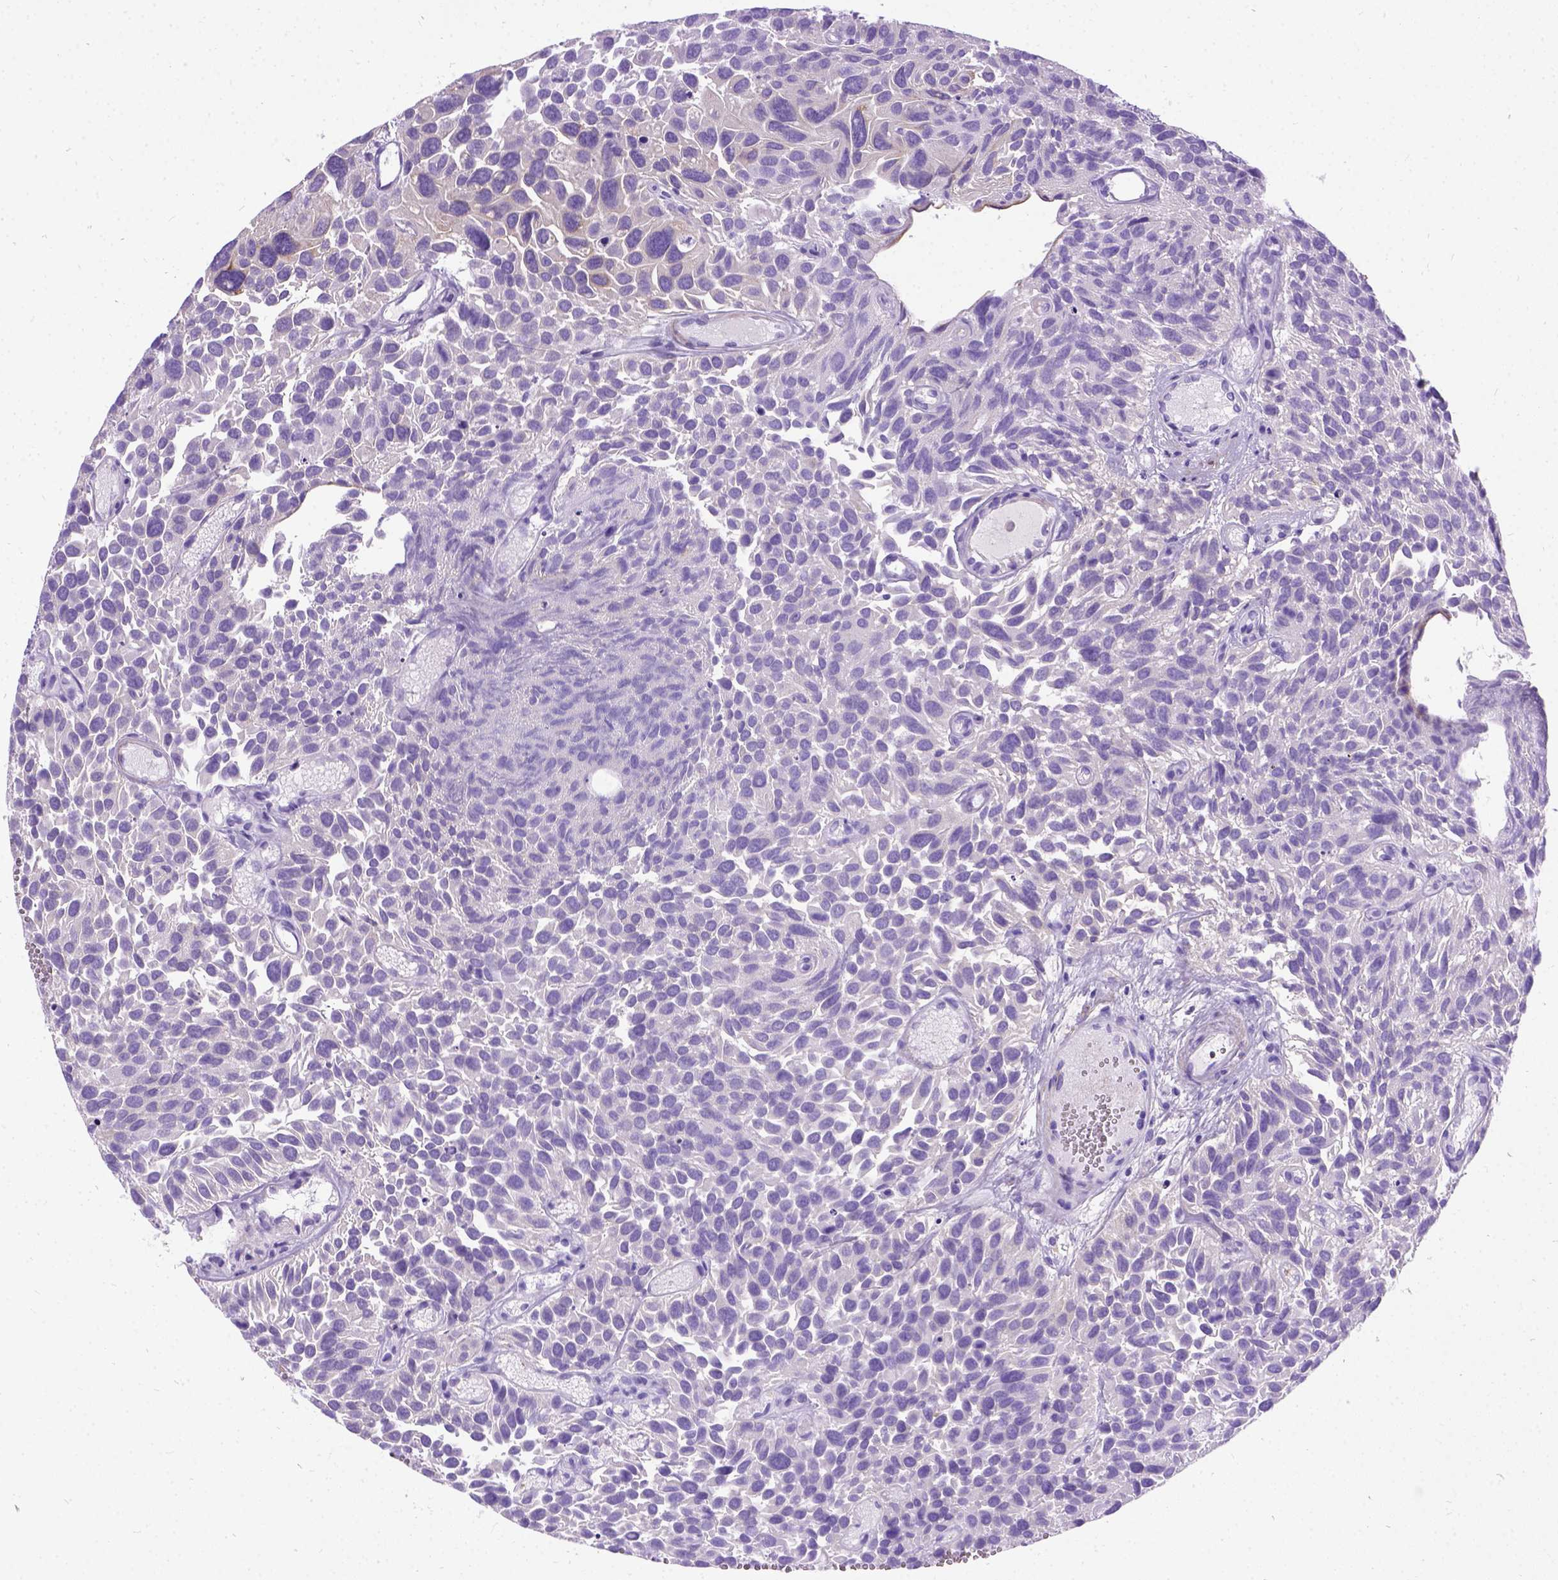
{"staining": {"intensity": "negative", "quantity": "none", "location": "none"}, "tissue": "urothelial cancer", "cell_type": "Tumor cells", "image_type": "cancer", "snomed": [{"axis": "morphology", "description": "Urothelial carcinoma, Low grade"}, {"axis": "topography", "description": "Urinary bladder"}], "caption": "Immunohistochemistry (IHC) micrograph of human urothelial cancer stained for a protein (brown), which demonstrates no staining in tumor cells. (Stains: DAB (3,3'-diaminobenzidine) immunohistochemistry with hematoxylin counter stain, Microscopy: brightfield microscopy at high magnification).", "gene": "PRG2", "patient": {"sex": "female", "age": 69}}